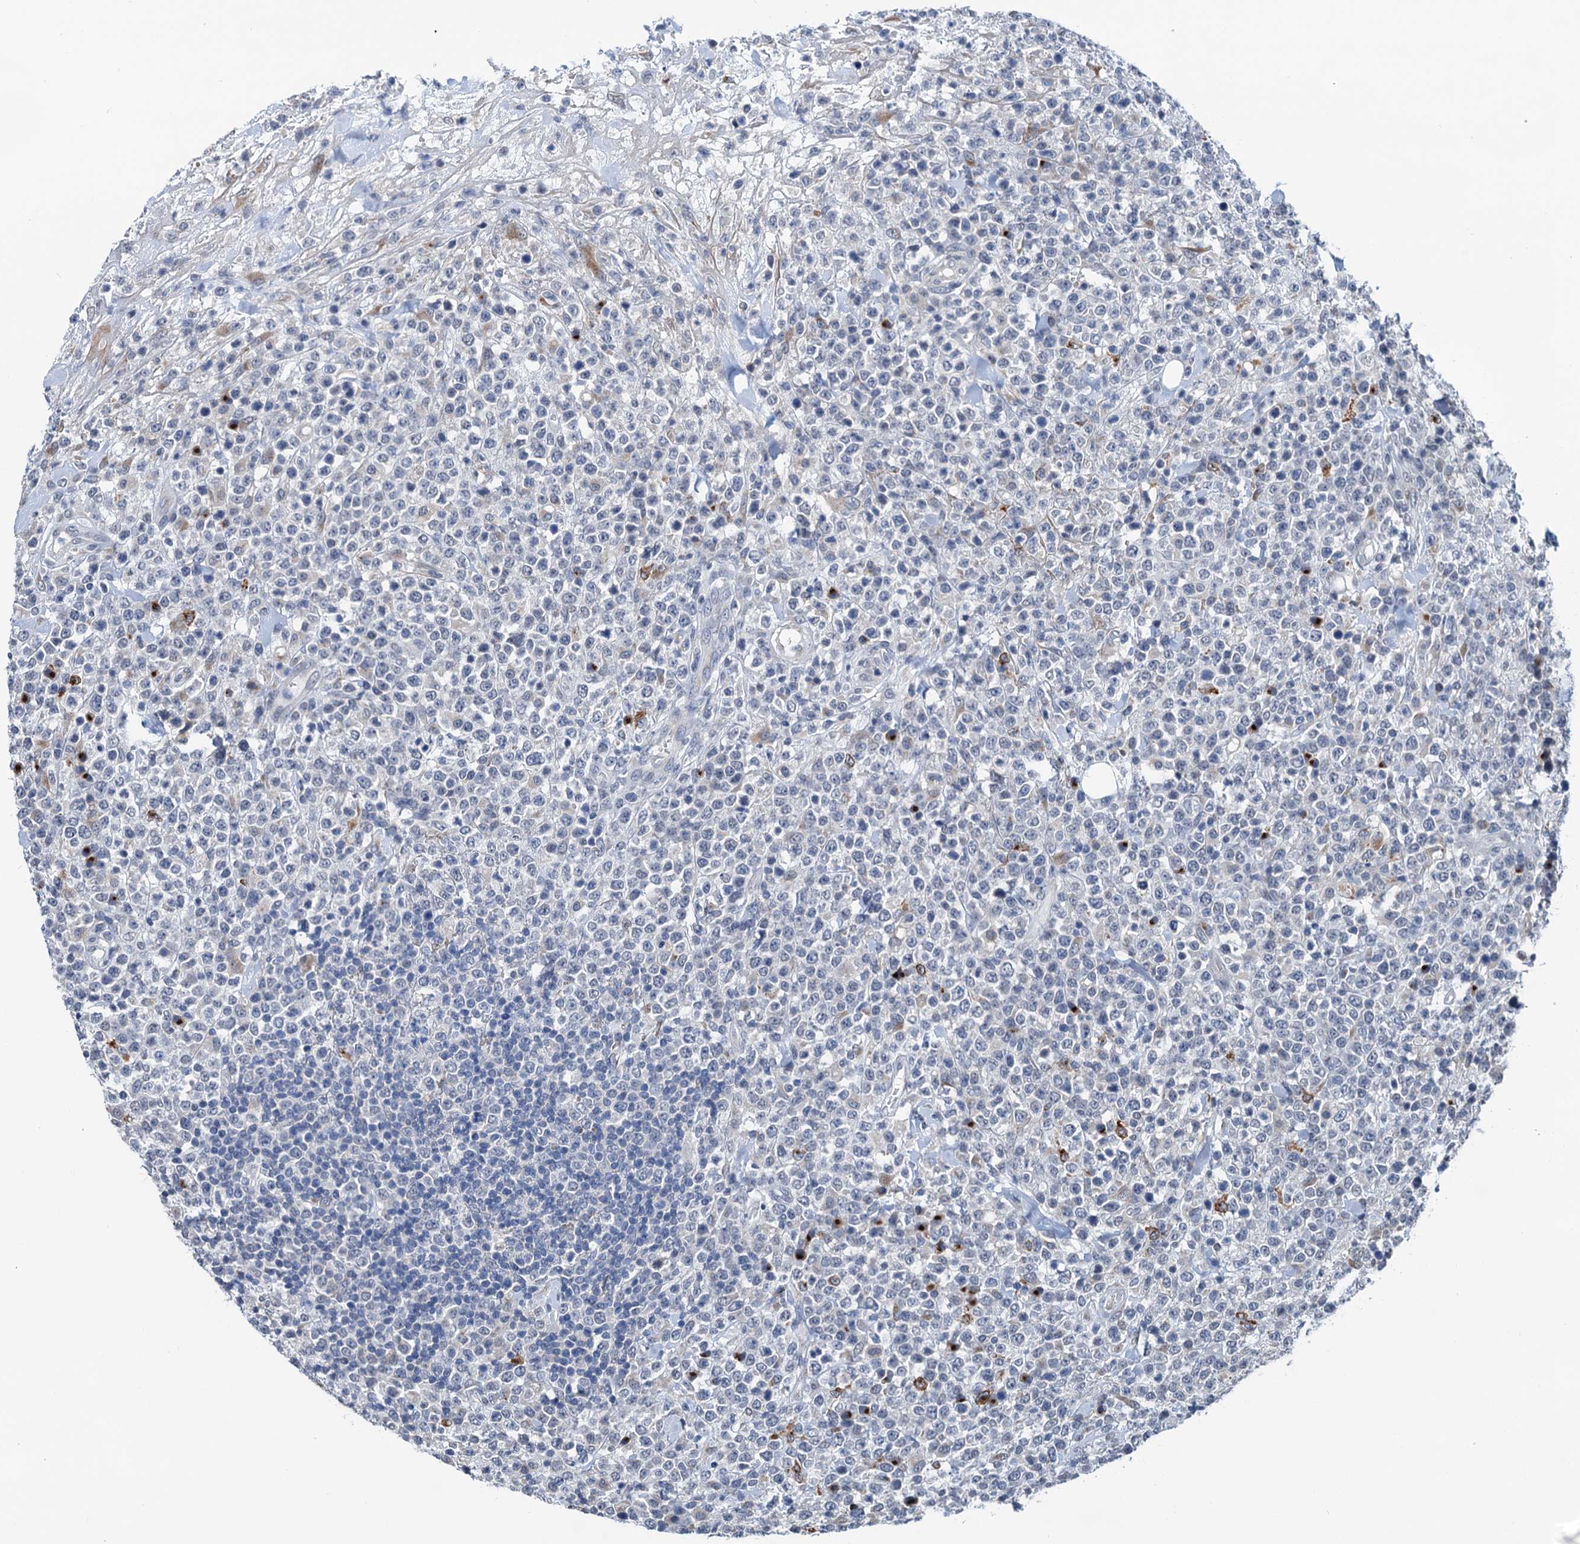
{"staining": {"intensity": "negative", "quantity": "none", "location": "none"}, "tissue": "lymphoma", "cell_type": "Tumor cells", "image_type": "cancer", "snomed": [{"axis": "morphology", "description": "Malignant lymphoma, non-Hodgkin's type, High grade"}, {"axis": "topography", "description": "Colon"}], "caption": "Malignant lymphoma, non-Hodgkin's type (high-grade) stained for a protein using IHC shows no positivity tumor cells.", "gene": "SHLD1", "patient": {"sex": "female", "age": 53}}